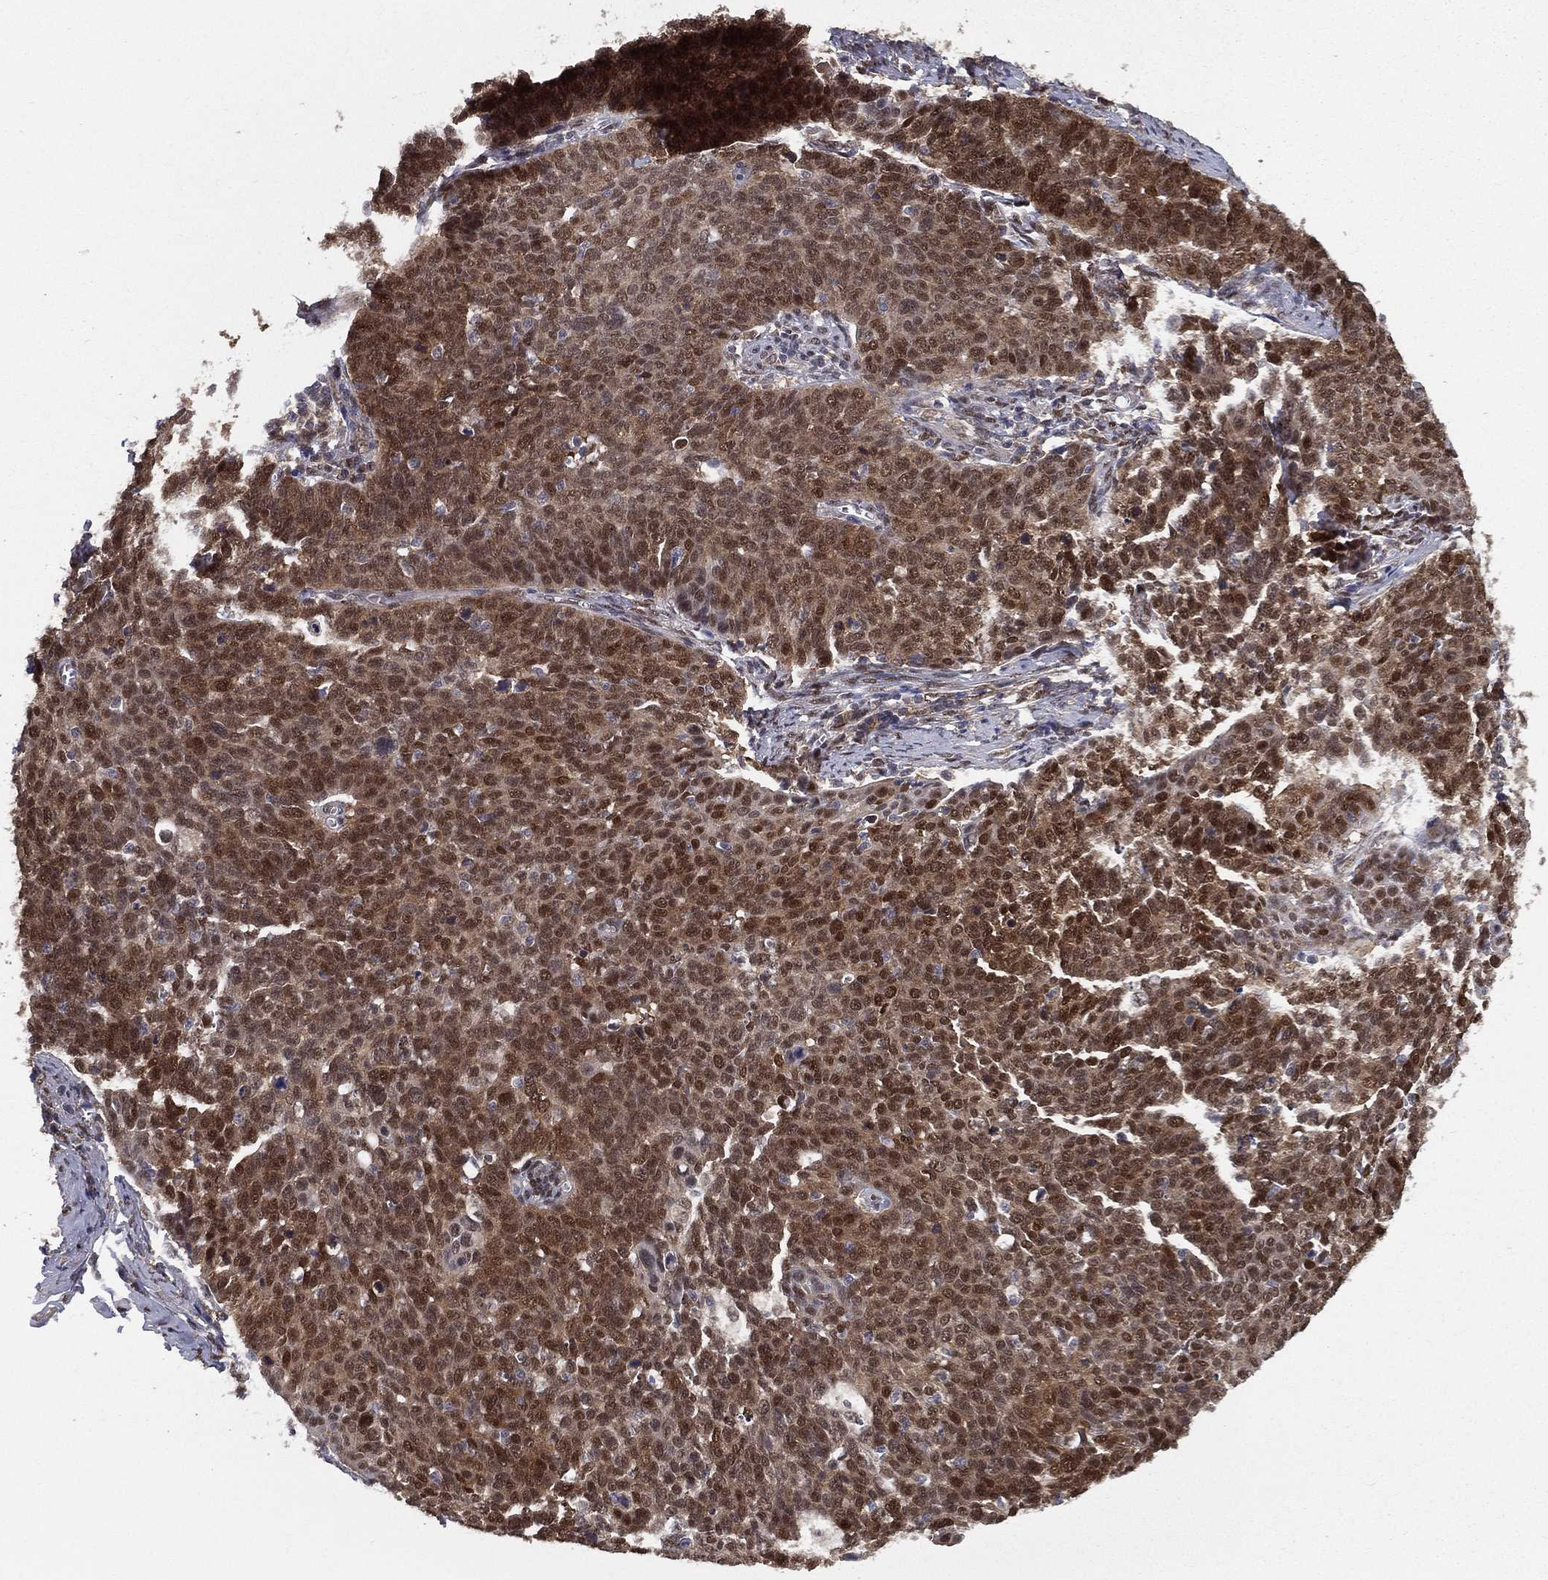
{"staining": {"intensity": "strong", "quantity": "25%-75%", "location": "cytoplasmic/membranous,nuclear"}, "tissue": "cervical cancer", "cell_type": "Tumor cells", "image_type": "cancer", "snomed": [{"axis": "morphology", "description": "Normal tissue, NOS"}, {"axis": "morphology", "description": "Squamous cell carcinoma, NOS"}, {"axis": "topography", "description": "Cervix"}], "caption": "Protein analysis of cervical squamous cell carcinoma tissue exhibits strong cytoplasmic/membranous and nuclear expression in approximately 25%-75% of tumor cells. (DAB = brown stain, brightfield microscopy at high magnification).", "gene": "CARM1", "patient": {"sex": "female", "age": 39}}